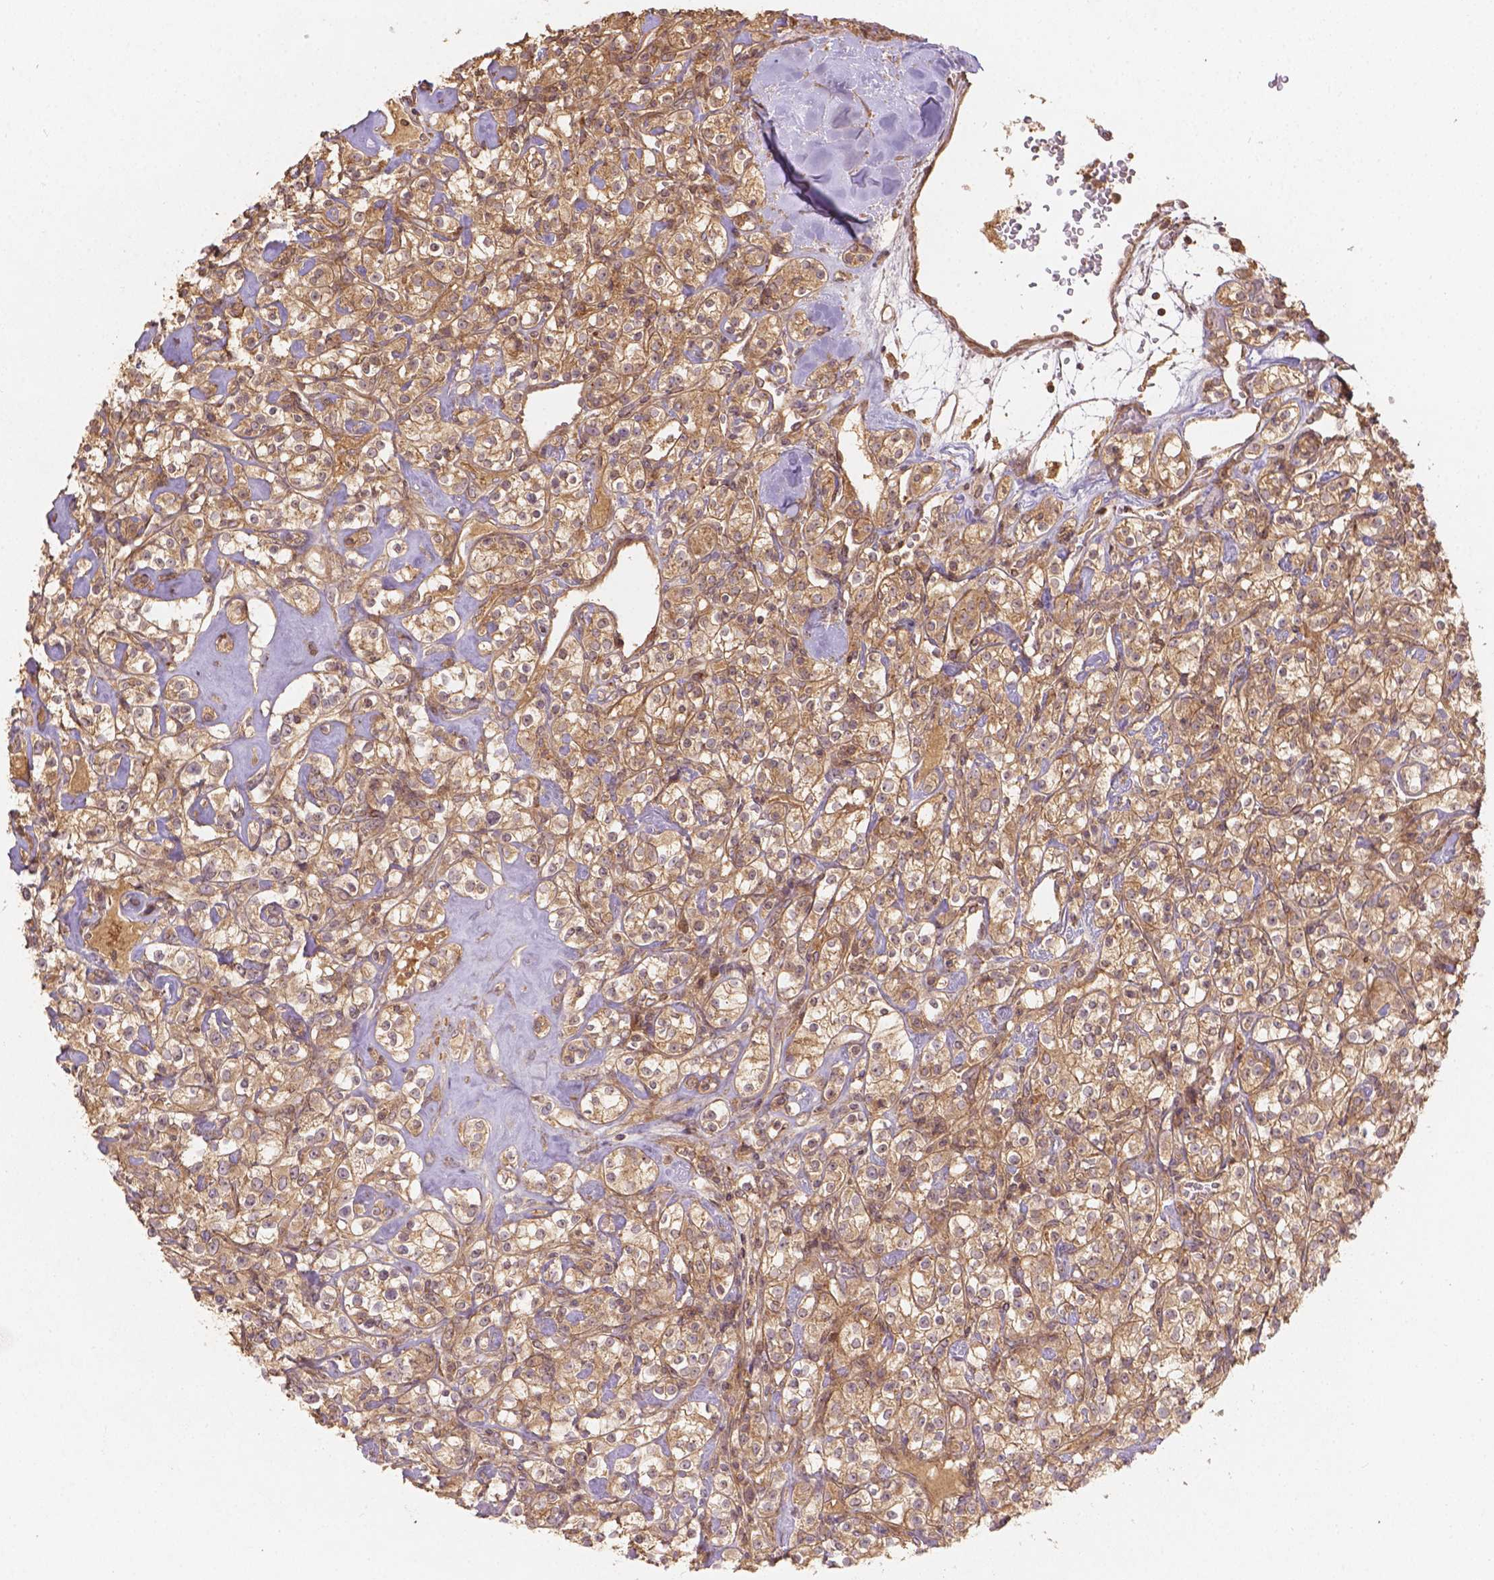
{"staining": {"intensity": "moderate", "quantity": ">75%", "location": "cytoplasmic/membranous"}, "tissue": "renal cancer", "cell_type": "Tumor cells", "image_type": "cancer", "snomed": [{"axis": "morphology", "description": "Adenocarcinoma, NOS"}, {"axis": "topography", "description": "Kidney"}], "caption": "Protein analysis of adenocarcinoma (renal) tissue demonstrates moderate cytoplasmic/membranous positivity in approximately >75% of tumor cells. The protein is stained brown, and the nuclei are stained in blue (DAB IHC with brightfield microscopy, high magnification).", "gene": "XPR1", "patient": {"sex": "male", "age": 77}}